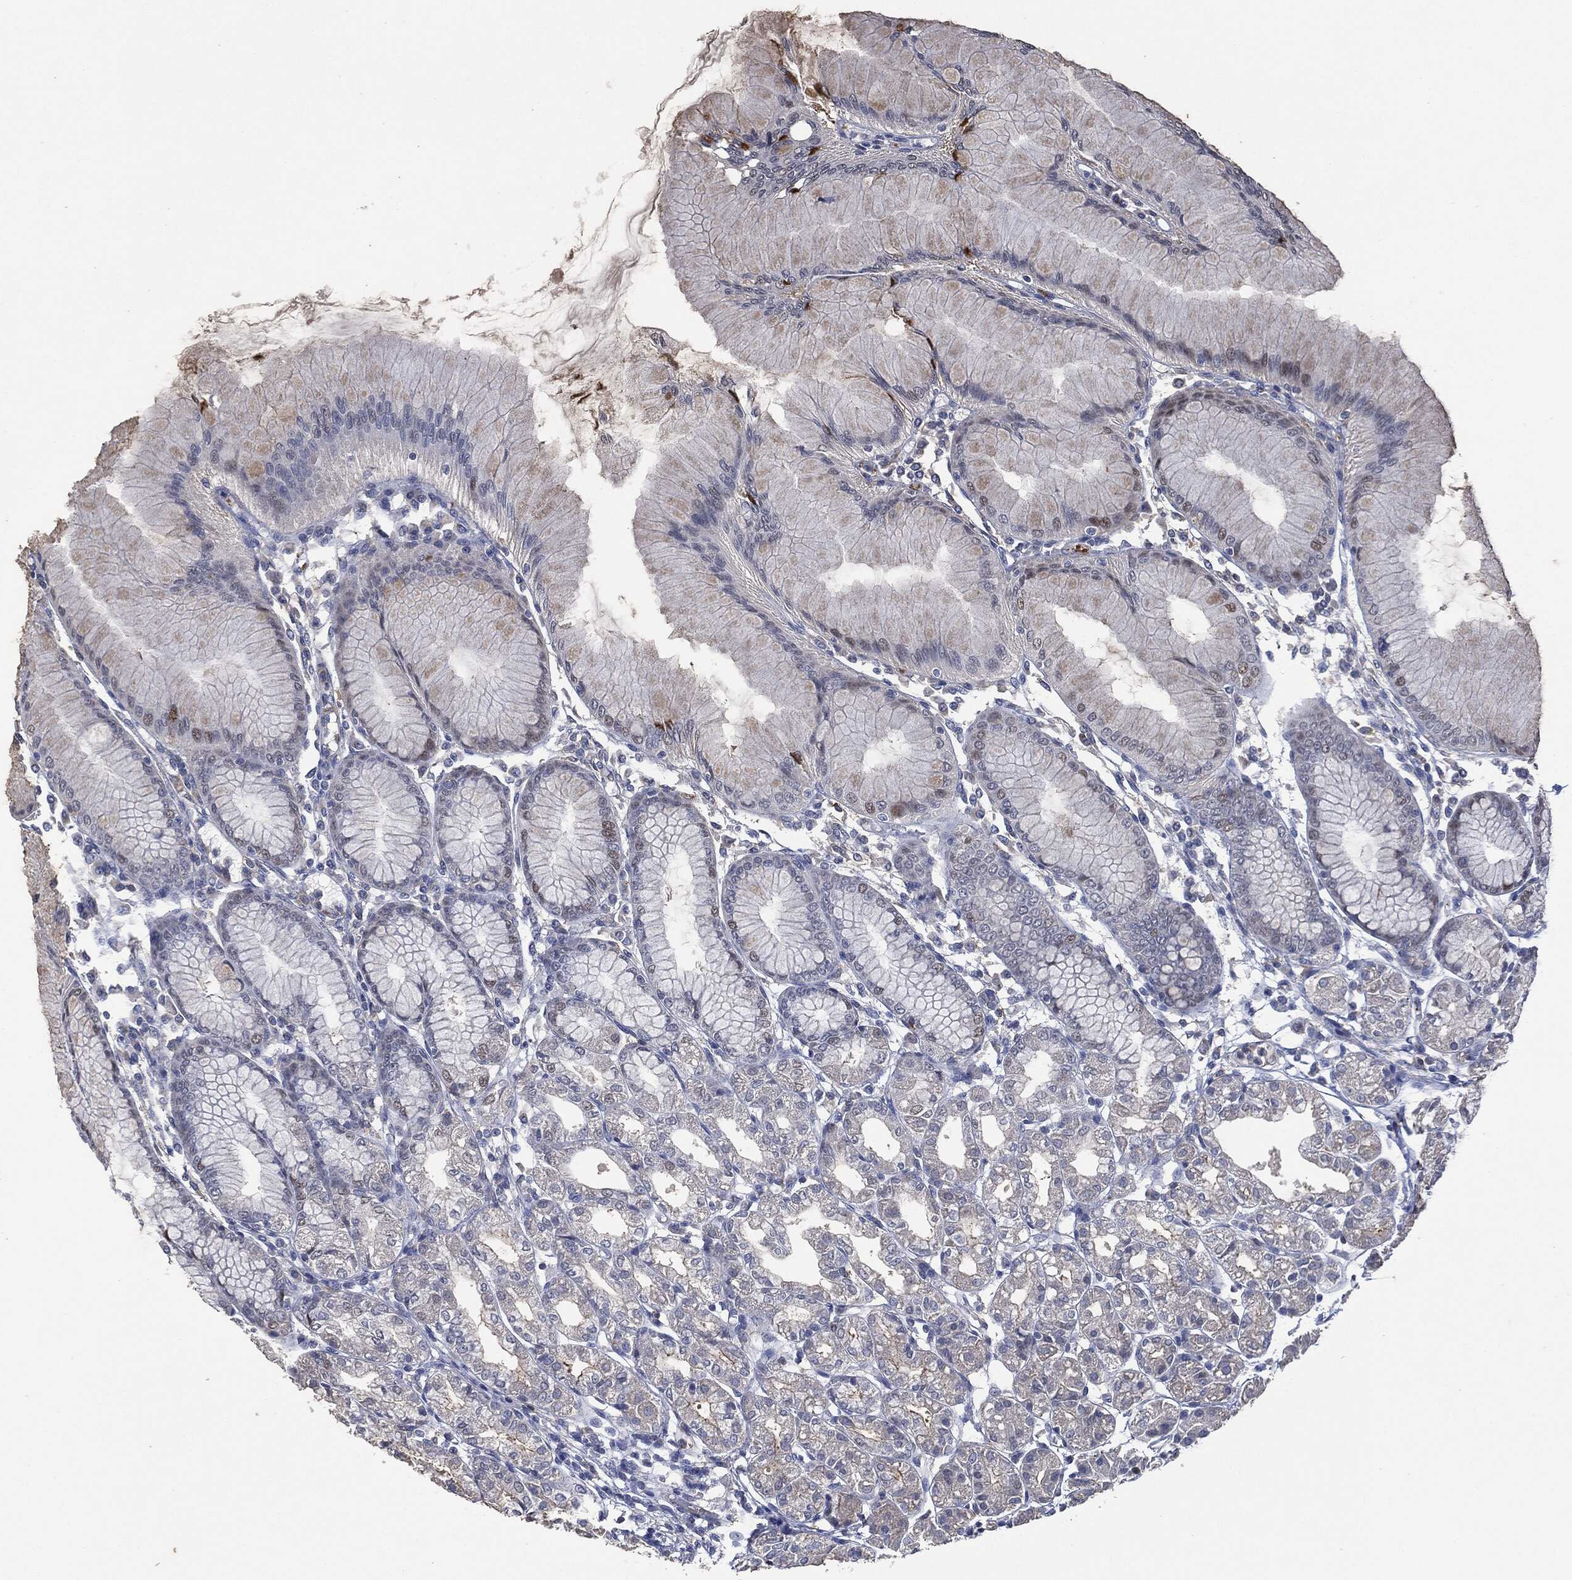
{"staining": {"intensity": "strong", "quantity": "<25%", "location": "cytoplasmic/membranous"}, "tissue": "stomach", "cell_type": "Glandular cells", "image_type": "normal", "snomed": [{"axis": "morphology", "description": "Normal tissue, NOS"}, {"axis": "topography", "description": "Stomach"}], "caption": "Immunohistochemistry (DAB) staining of unremarkable human stomach reveals strong cytoplasmic/membranous protein positivity in approximately <25% of glandular cells. (Brightfield microscopy of DAB IHC at high magnification).", "gene": "CD33", "patient": {"sex": "female", "age": 57}}